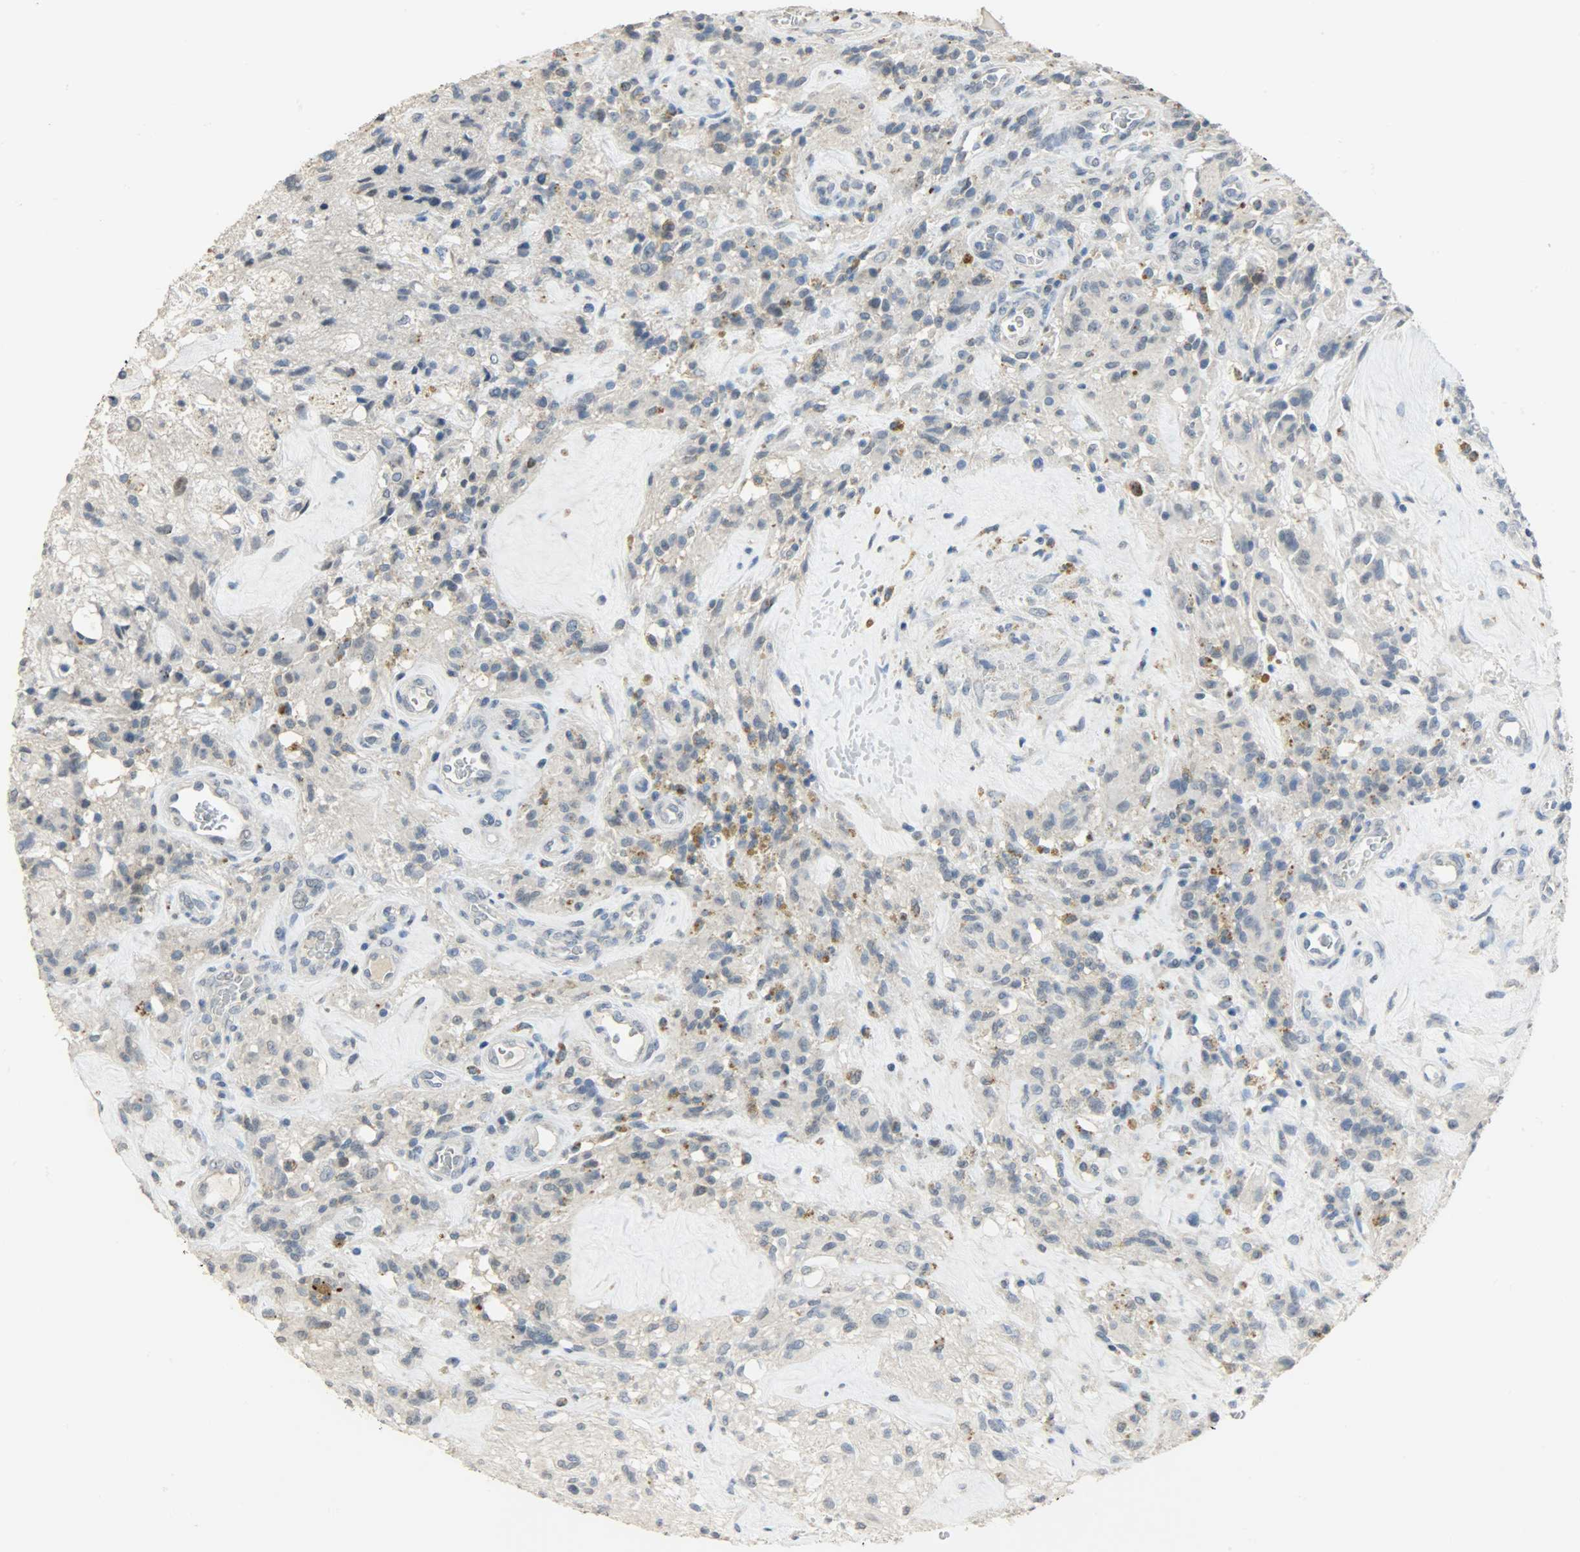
{"staining": {"intensity": "negative", "quantity": "none", "location": "none"}, "tissue": "glioma", "cell_type": "Tumor cells", "image_type": "cancer", "snomed": [{"axis": "morphology", "description": "Normal tissue, NOS"}, {"axis": "morphology", "description": "Glioma, malignant, High grade"}, {"axis": "topography", "description": "Cerebral cortex"}], "caption": "The histopathology image demonstrates no staining of tumor cells in glioma. Nuclei are stained in blue.", "gene": "DNAJB6", "patient": {"sex": "male", "age": 56}}